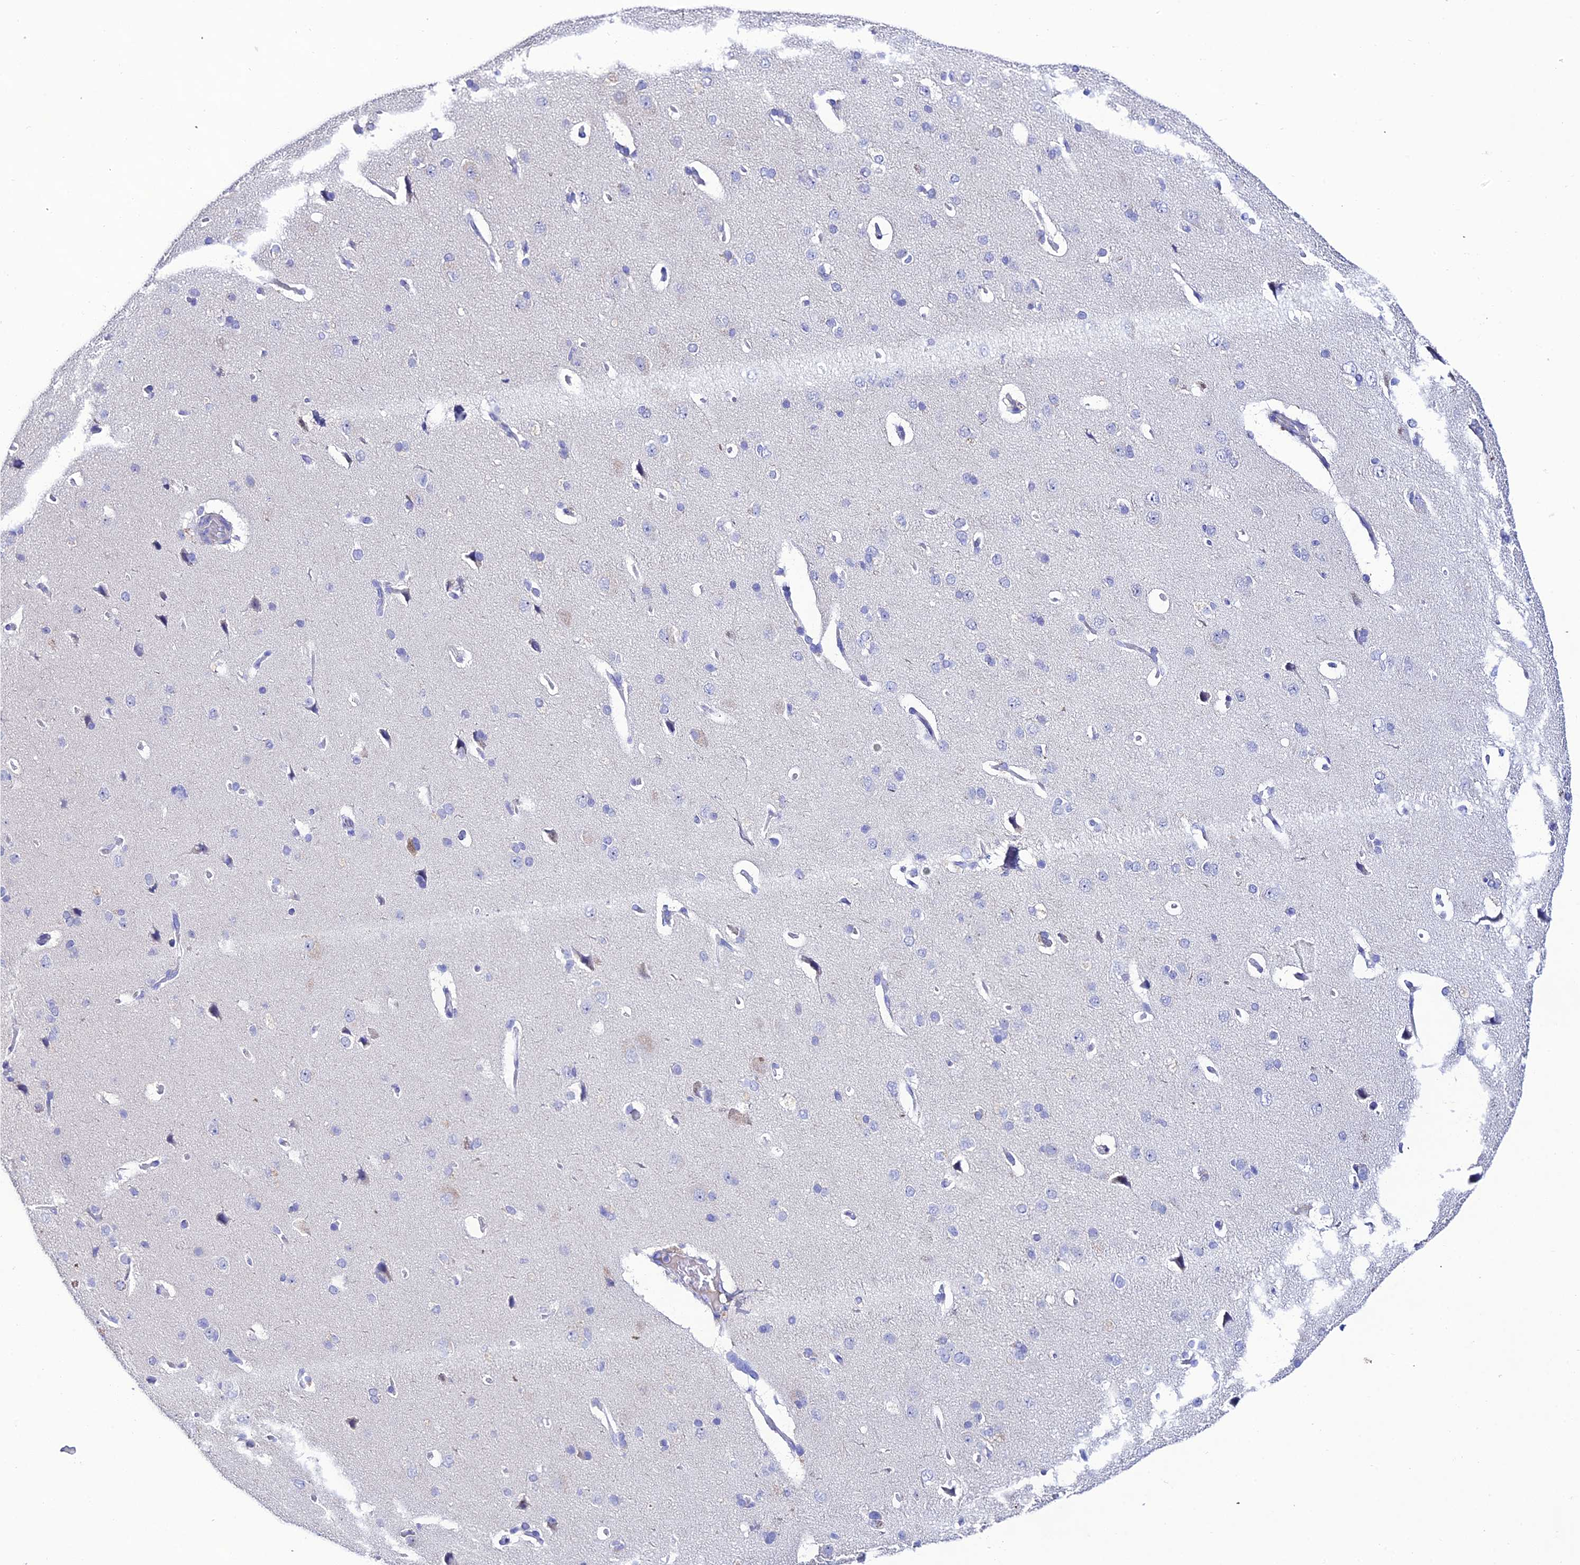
{"staining": {"intensity": "negative", "quantity": "none", "location": "none"}, "tissue": "cerebral cortex", "cell_type": "Endothelial cells", "image_type": "normal", "snomed": [{"axis": "morphology", "description": "Normal tissue, NOS"}, {"axis": "topography", "description": "Cerebral cortex"}], "caption": "Immunohistochemistry (IHC) micrograph of benign cerebral cortex: cerebral cortex stained with DAB displays no significant protein staining in endothelial cells.", "gene": "NLRP6", "patient": {"sex": "male", "age": 62}}